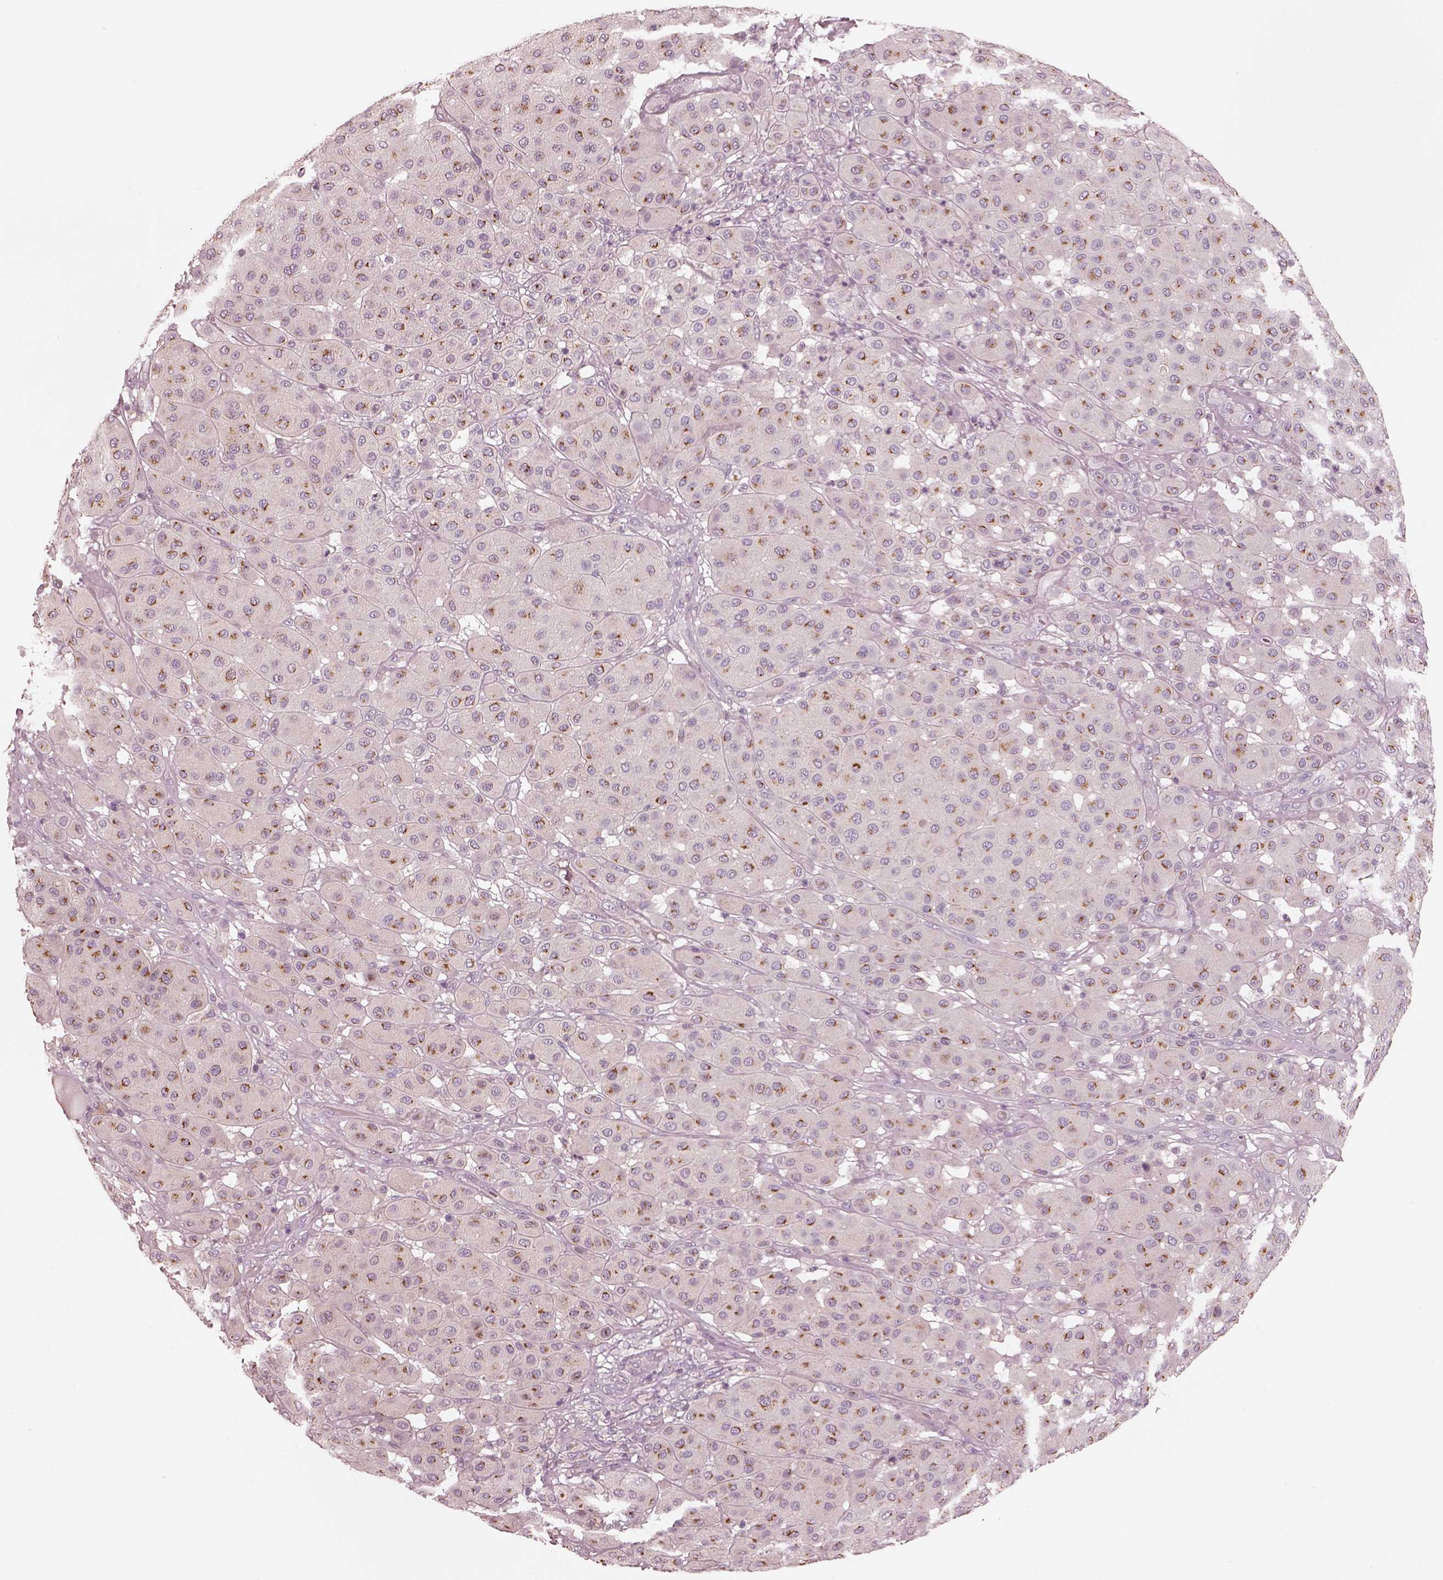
{"staining": {"intensity": "strong", "quantity": ">75%", "location": "cytoplasmic/membranous"}, "tissue": "melanoma", "cell_type": "Tumor cells", "image_type": "cancer", "snomed": [{"axis": "morphology", "description": "Malignant melanoma, Metastatic site"}, {"axis": "topography", "description": "Smooth muscle"}], "caption": "Immunohistochemical staining of human melanoma shows high levels of strong cytoplasmic/membranous staining in about >75% of tumor cells. Using DAB (brown) and hematoxylin (blue) stains, captured at high magnification using brightfield microscopy.", "gene": "SDCBP2", "patient": {"sex": "male", "age": 41}}